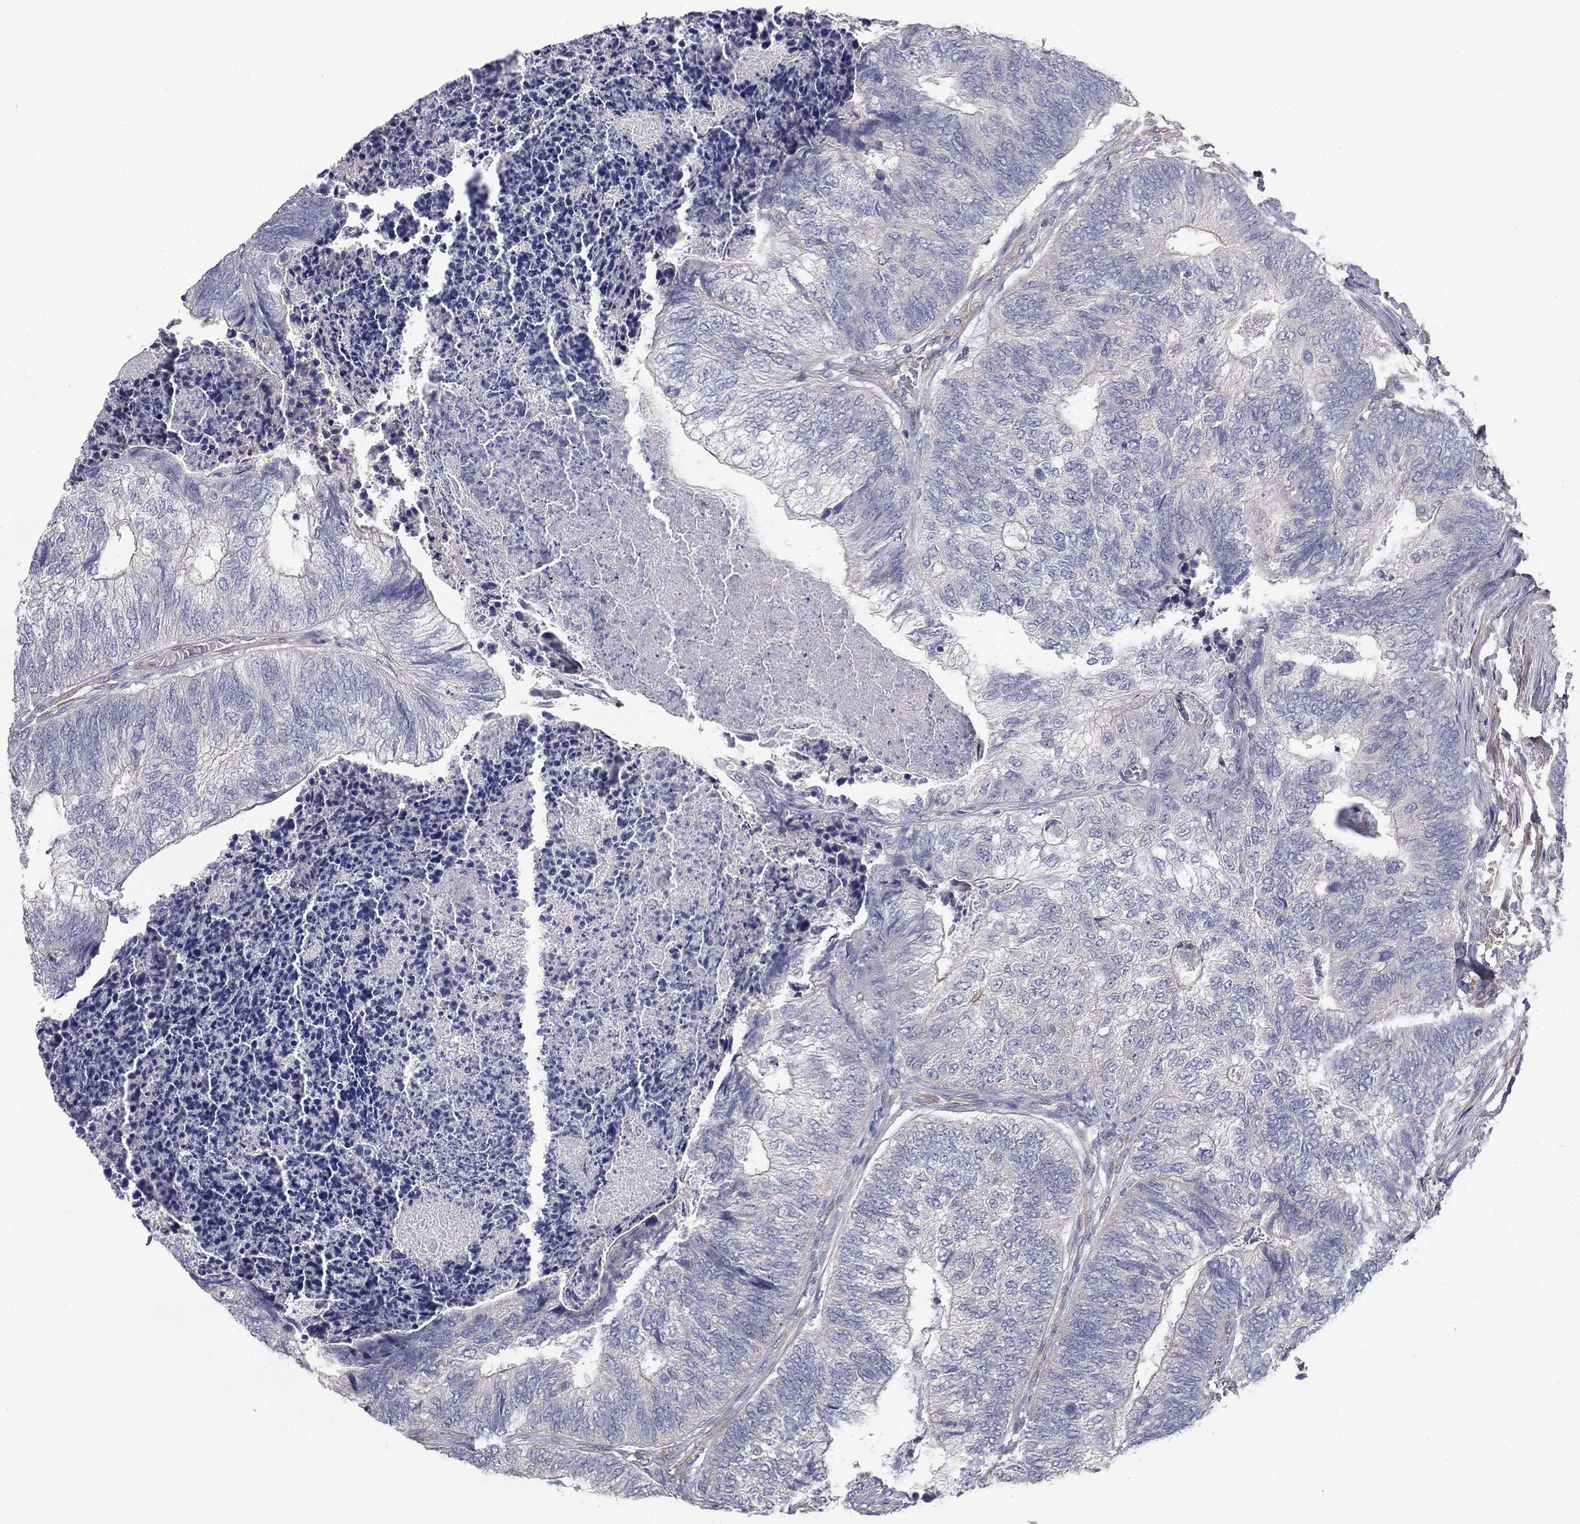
{"staining": {"intensity": "negative", "quantity": "none", "location": "none"}, "tissue": "colorectal cancer", "cell_type": "Tumor cells", "image_type": "cancer", "snomed": [{"axis": "morphology", "description": "Adenocarcinoma, NOS"}, {"axis": "topography", "description": "Colon"}], "caption": "Immunohistochemistry (IHC) photomicrograph of neoplastic tissue: adenocarcinoma (colorectal) stained with DAB demonstrates no significant protein staining in tumor cells.", "gene": "GRK7", "patient": {"sex": "female", "age": 67}}